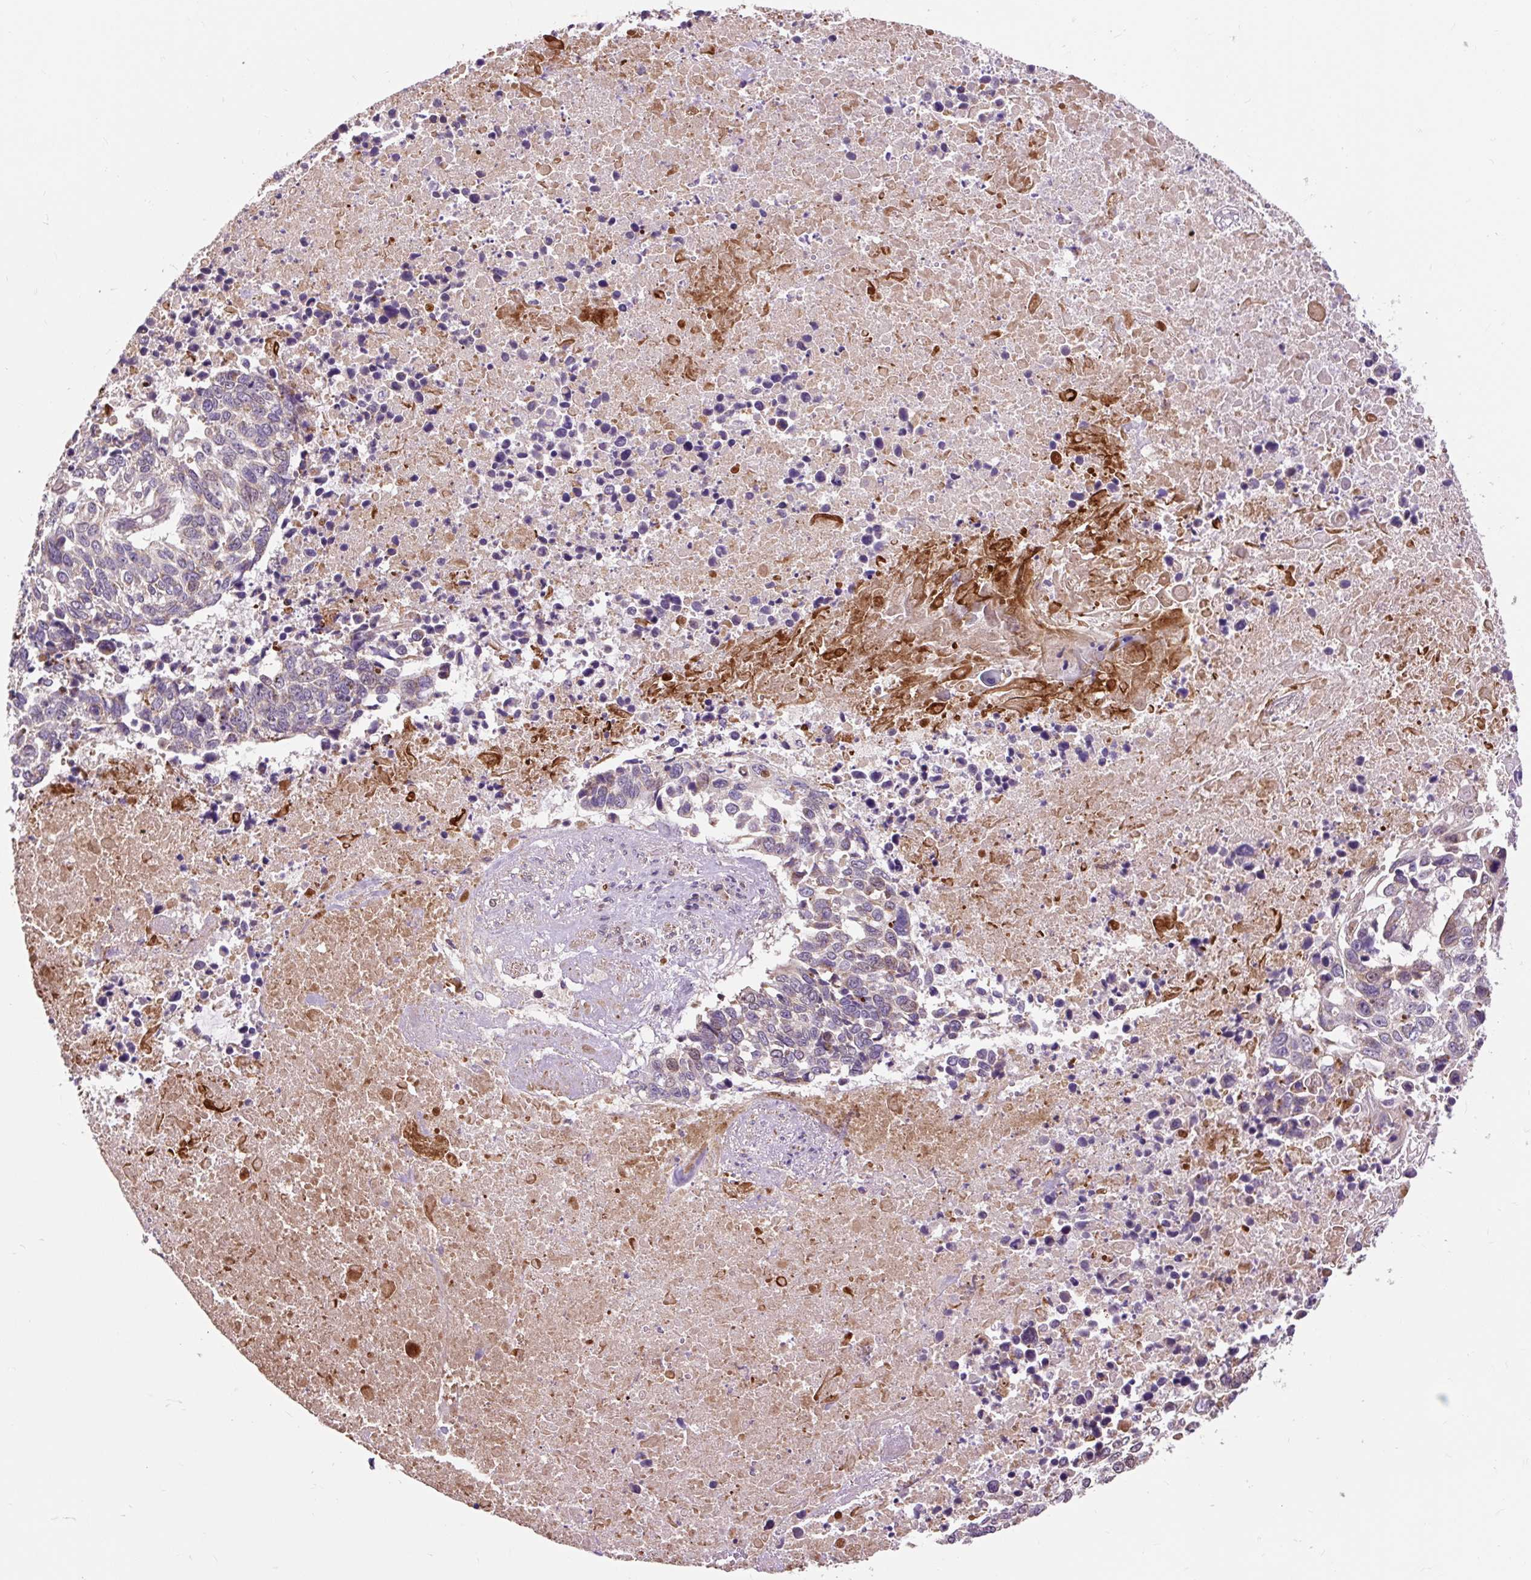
{"staining": {"intensity": "weak", "quantity": "<25%", "location": "cytoplasmic/membranous"}, "tissue": "lung cancer", "cell_type": "Tumor cells", "image_type": "cancer", "snomed": [{"axis": "morphology", "description": "Squamous cell carcinoma, NOS"}, {"axis": "topography", "description": "Lung"}], "caption": "Photomicrograph shows no significant protein expression in tumor cells of lung squamous cell carcinoma. Brightfield microscopy of immunohistochemistry (IHC) stained with DAB (3,3'-diaminobenzidine) (brown) and hematoxylin (blue), captured at high magnification.", "gene": "PRIMPOL", "patient": {"sex": "male", "age": 62}}